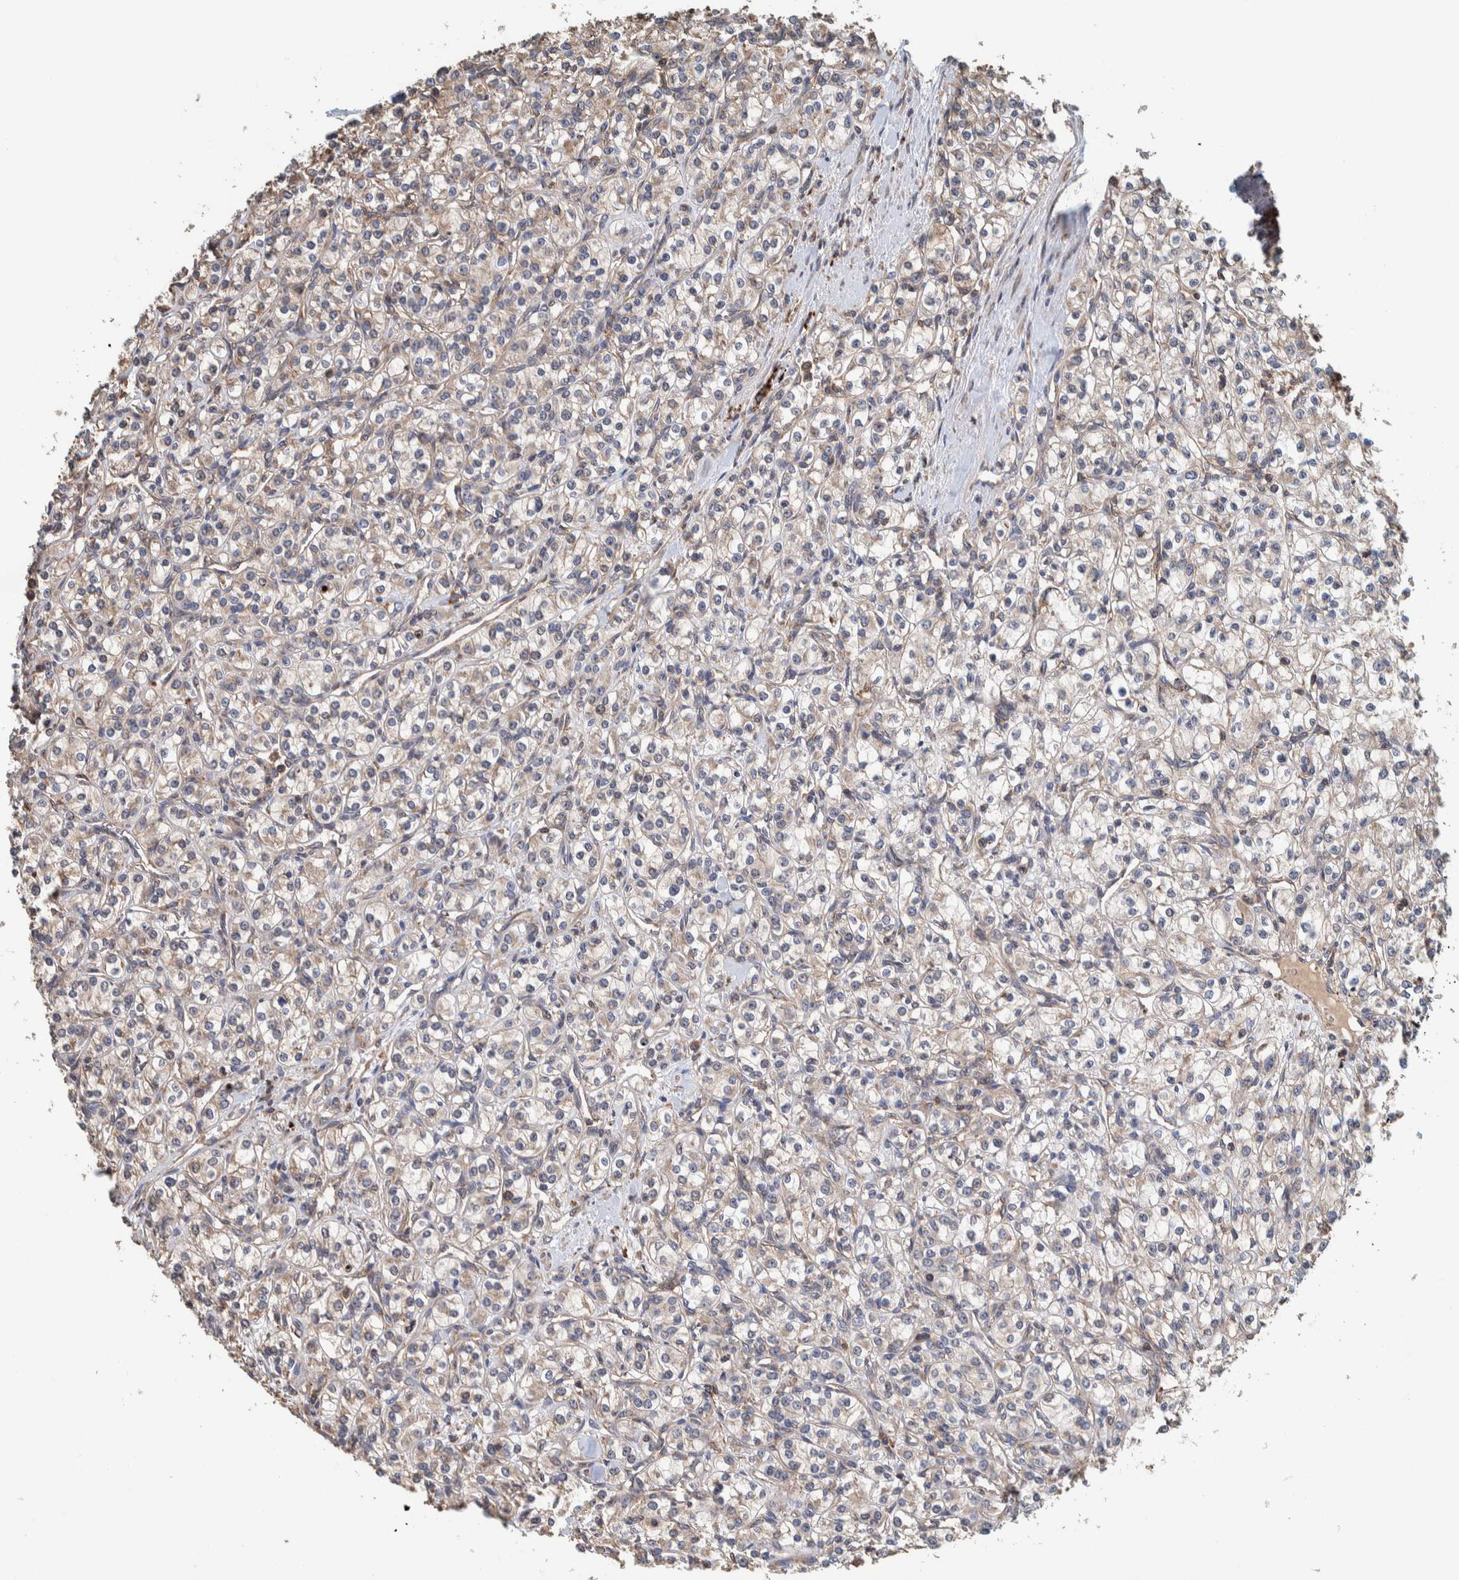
{"staining": {"intensity": "weak", "quantity": "25%-75%", "location": "cytoplasmic/membranous"}, "tissue": "renal cancer", "cell_type": "Tumor cells", "image_type": "cancer", "snomed": [{"axis": "morphology", "description": "Adenocarcinoma, NOS"}, {"axis": "topography", "description": "Kidney"}], "caption": "High-power microscopy captured an immunohistochemistry (IHC) photomicrograph of adenocarcinoma (renal), revealing weak cytoplasmic/membranous positivity in about 25%-75% of tumor cells.", "gene": "PLA2G3", "patient": {"sex": "male", "age": 77}}